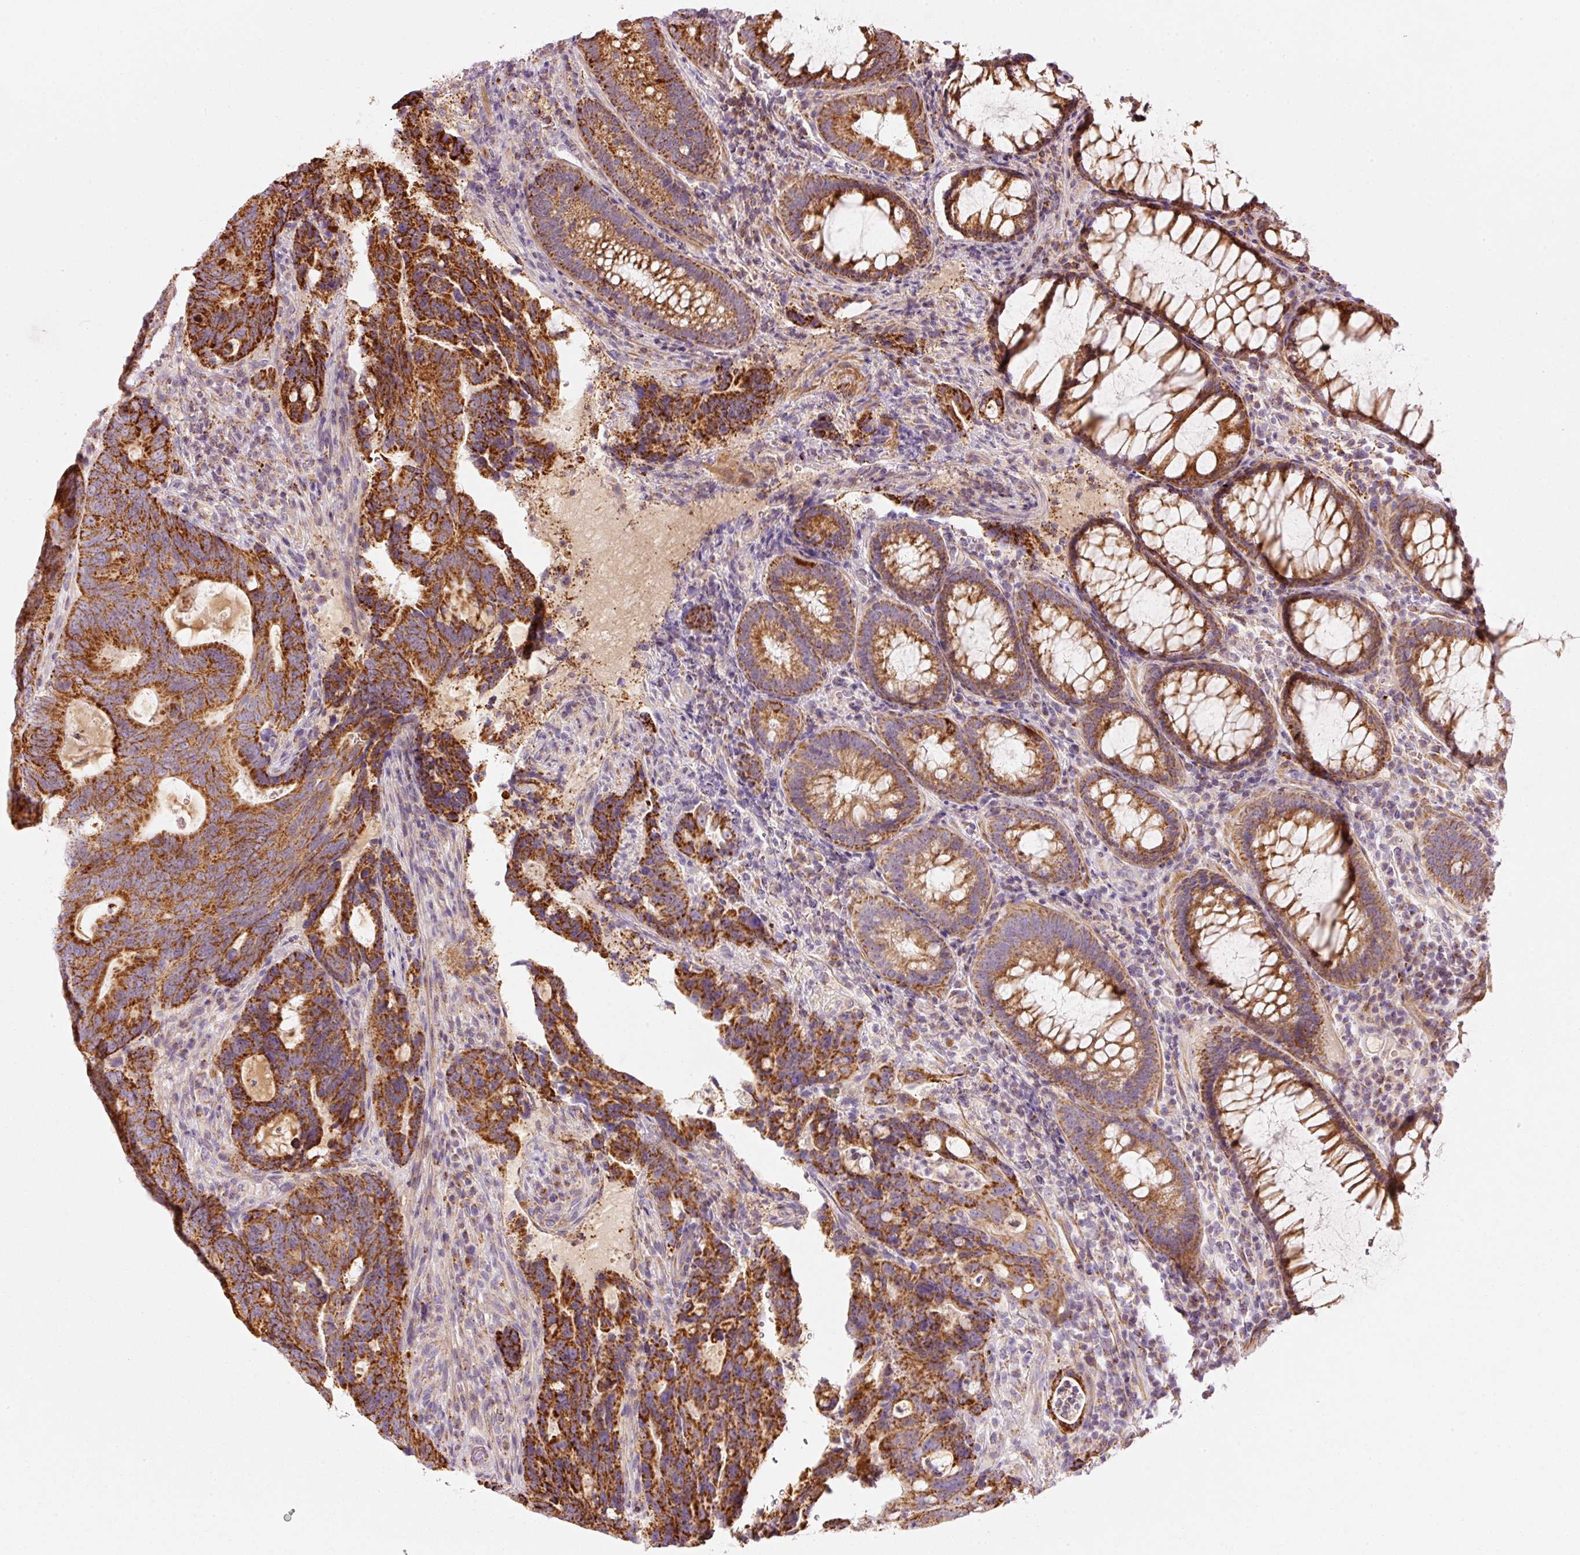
{"staining": {"intensity": "strong", "quantity": ">75%", "location": "cytoplasmic/membranous"}, "tissue": "colorectal cancer", "cell_type": "Tumor cells", "image_type": "cancer", "snomed": [{"axis": "morphology", "description": "Adenocarcinoma, NOS"}, {"axis": "topography", "description": "Colon"}], "caption": "This photomicrograph reveals immunohistochemistry staining of human colorectal cancer (adenocarcinoma), with high strong cytoplasmic/membranous positivity in approximately >75% of tumor cells.", "gene": "C17orf98", "patient": {"sex": "female", "age": 82}}